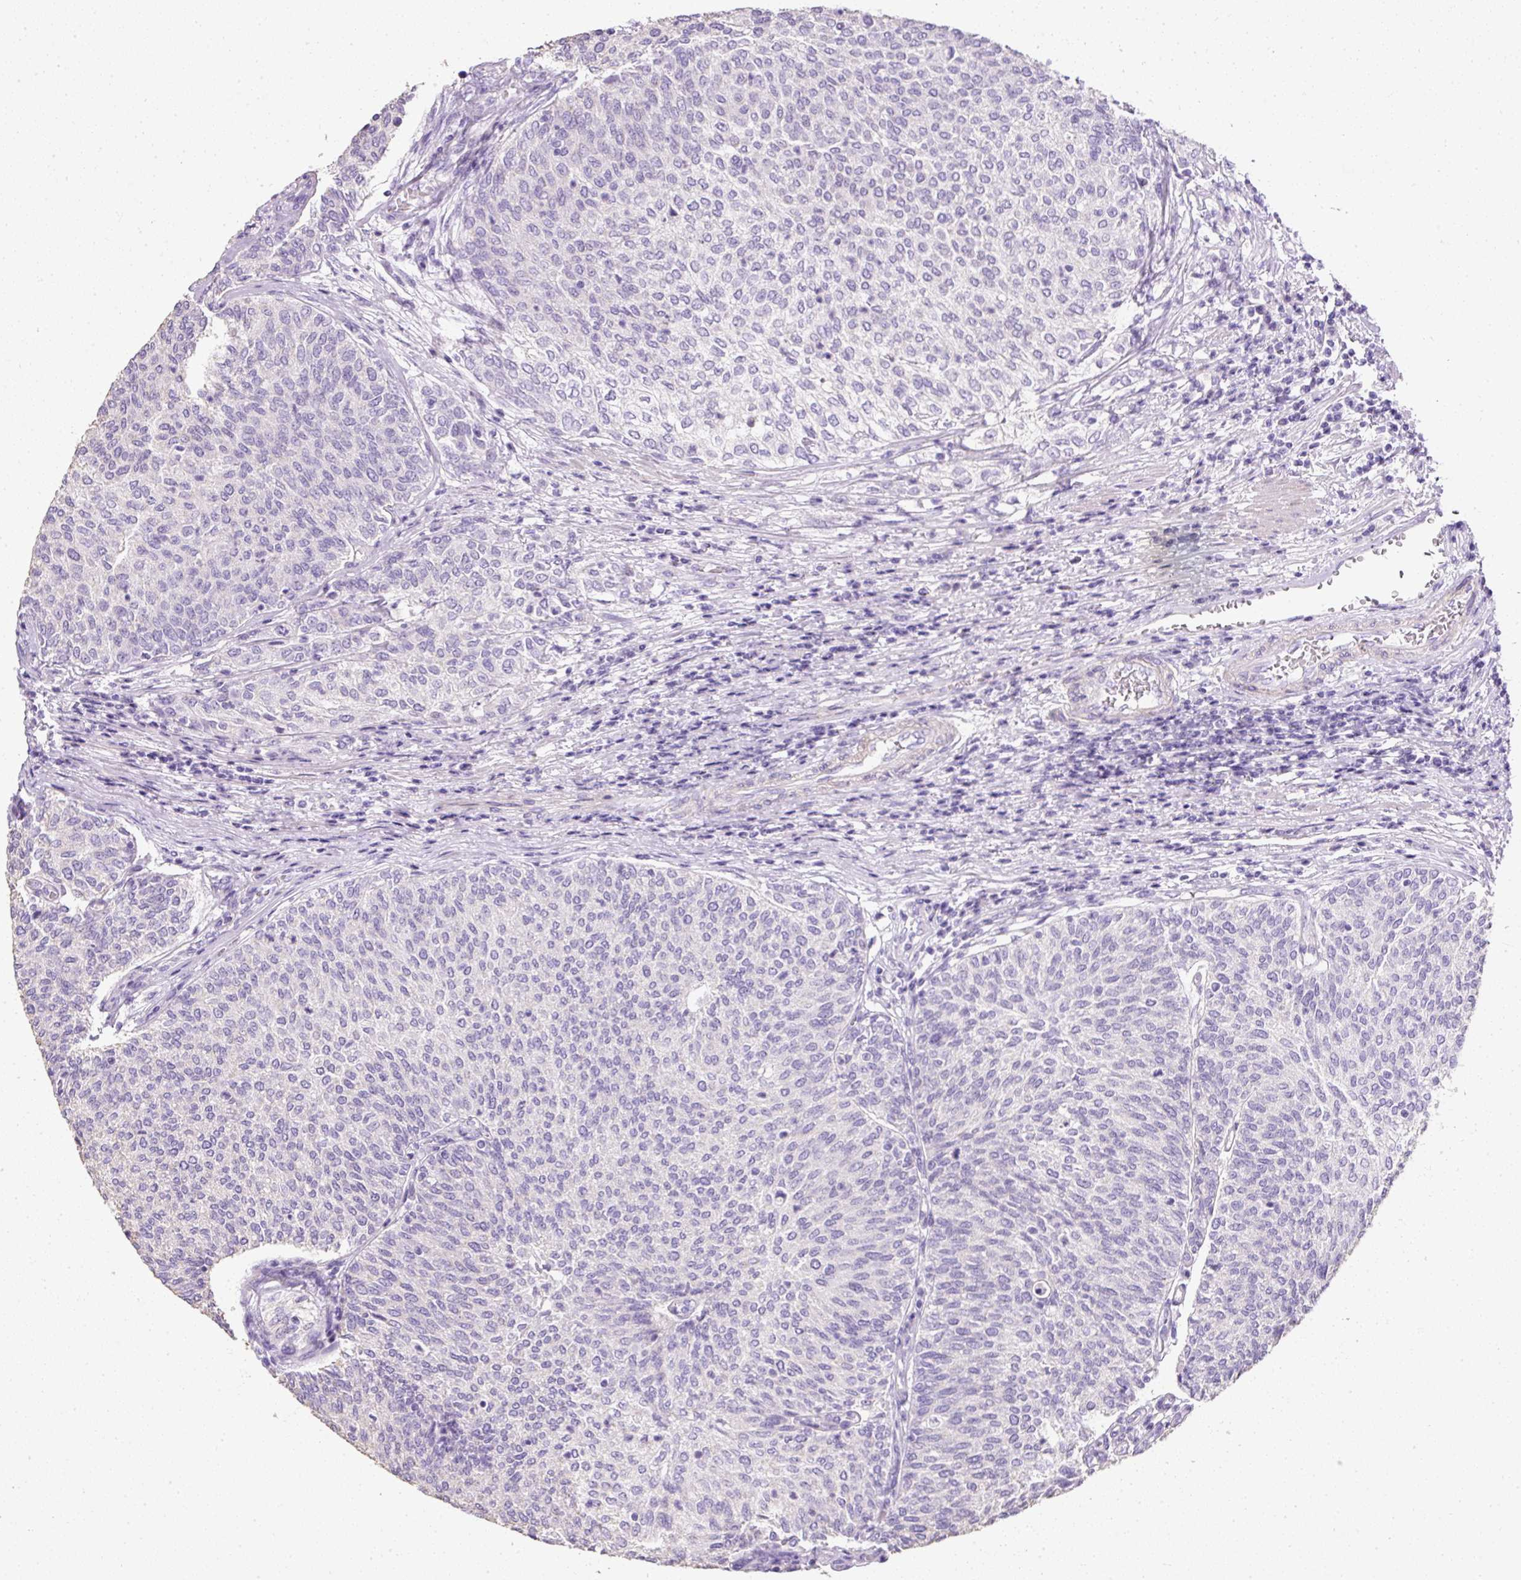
{"staining": {"intensity": "negative", "quantity": "none", "location": "none"}, "tissue": "urothelial cancer", "cell_type": "Tumor cells", "image_type": "cancer", "snomed": [{"axis": "morphology", "description": "Urothelial carcinoma, Low grade"}, {"axis": "topography", "description": "Urinary bladder"}], "caption": "A photomicrograph of urothelial cancer stained for a protein reveals no brown staining in tumor cells. (Stains: DAB (3,3'-diaminobenzidine) immunohistochemistry with hematoxylin counter stain, Microscopy: brightfield microscopy at high magnification).", "gene": "C2CD4C", "patient": {"sex": "female", "age": 79}}